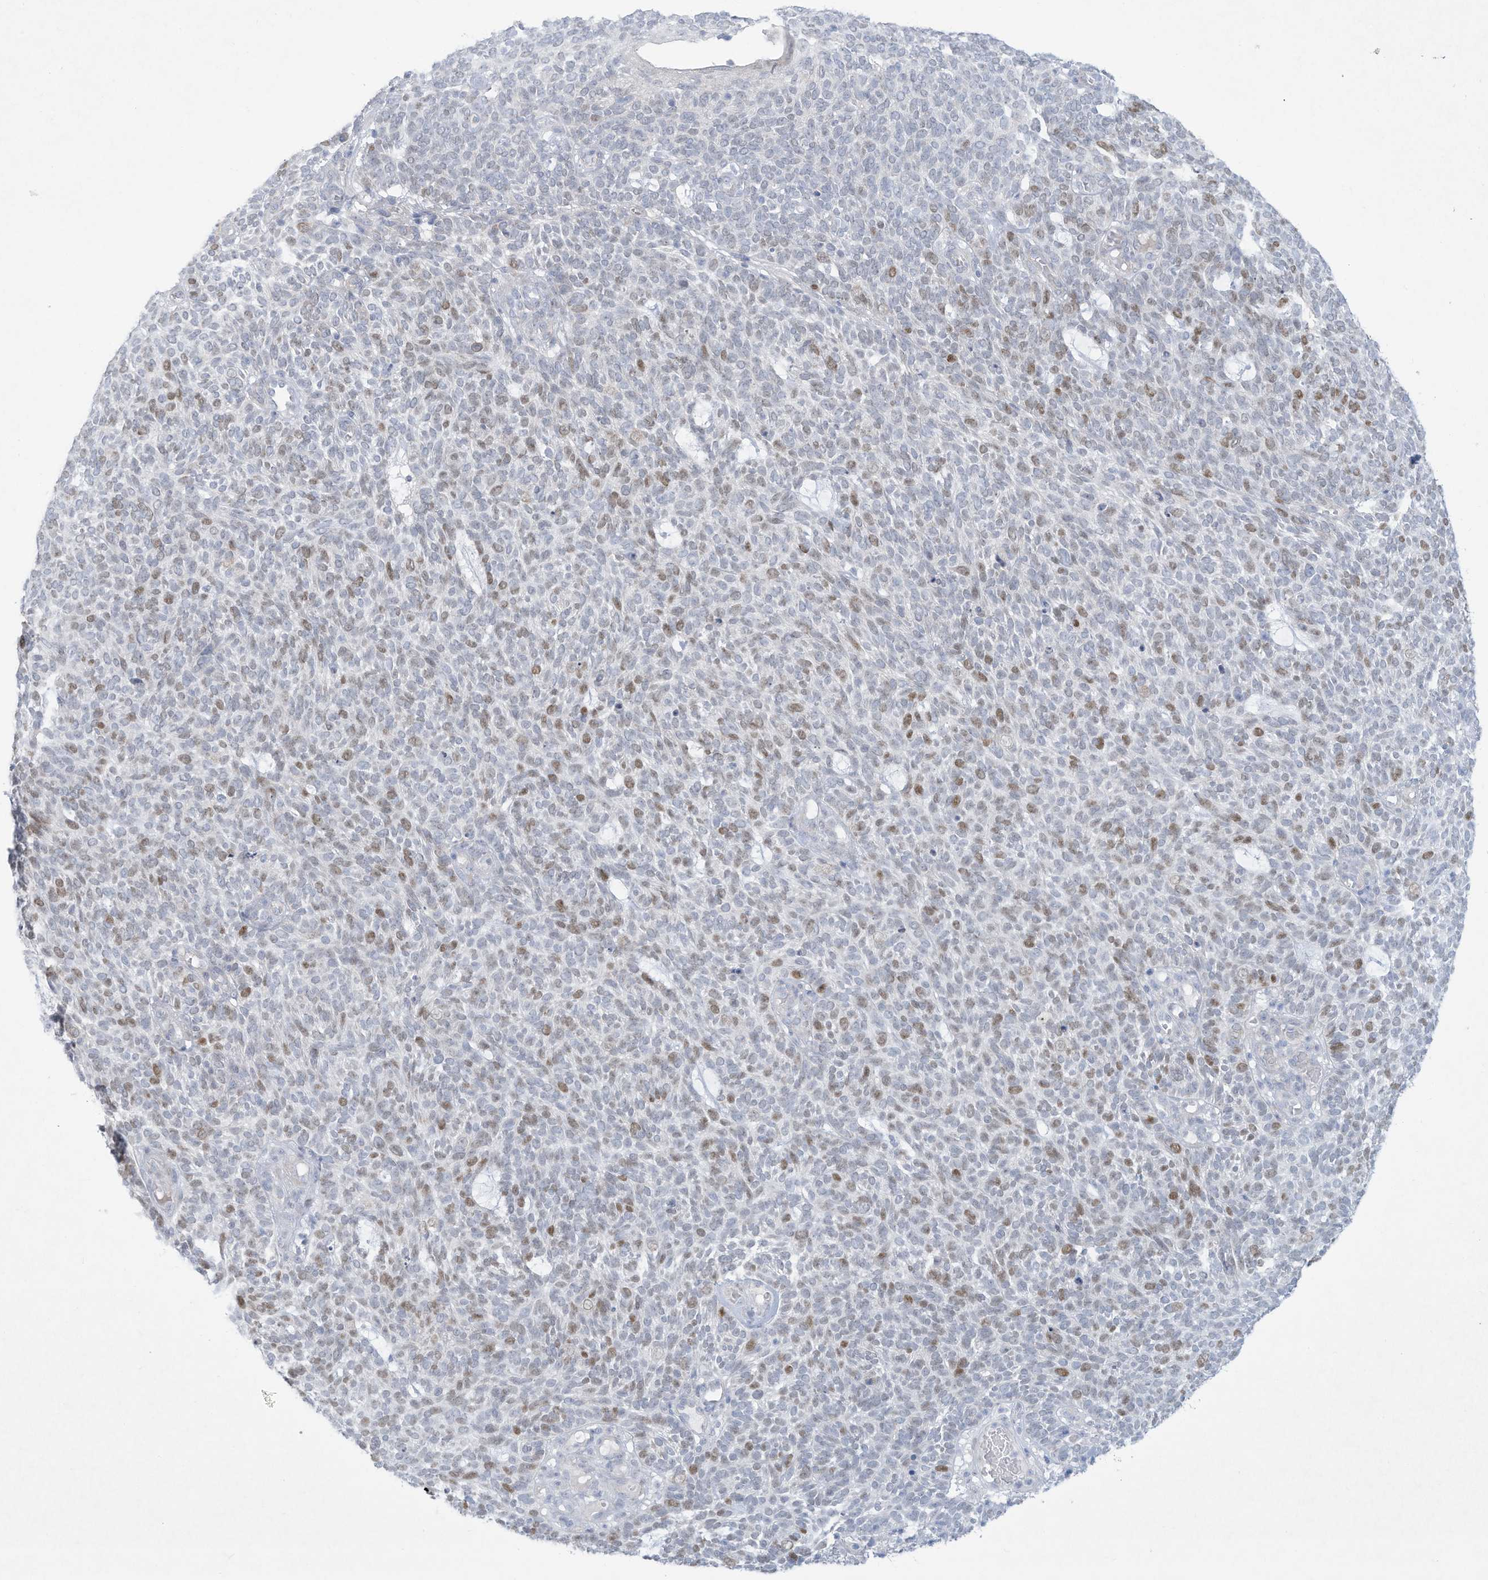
{"staining": {"intensity": "moderate", "quantity": "<25%", "location": "nuclear"}, "tissue": "skin cancer", "cell_type": "Tumor cells", "image_type": "cancer", "snomed": [{"axis": "morphology", "description": "Squamous cell carcinoma, NOS"}, {"axis": "topography", "description": "Skin"}], "caption": "Brown immunohistochemical staining in squamous cell carcinoma (skin) demonstrates moderate nuclear staining in approximately <25% of tumor cells.", "gene": "PAX6", "patient": {"sex": "female", "age": 90}}